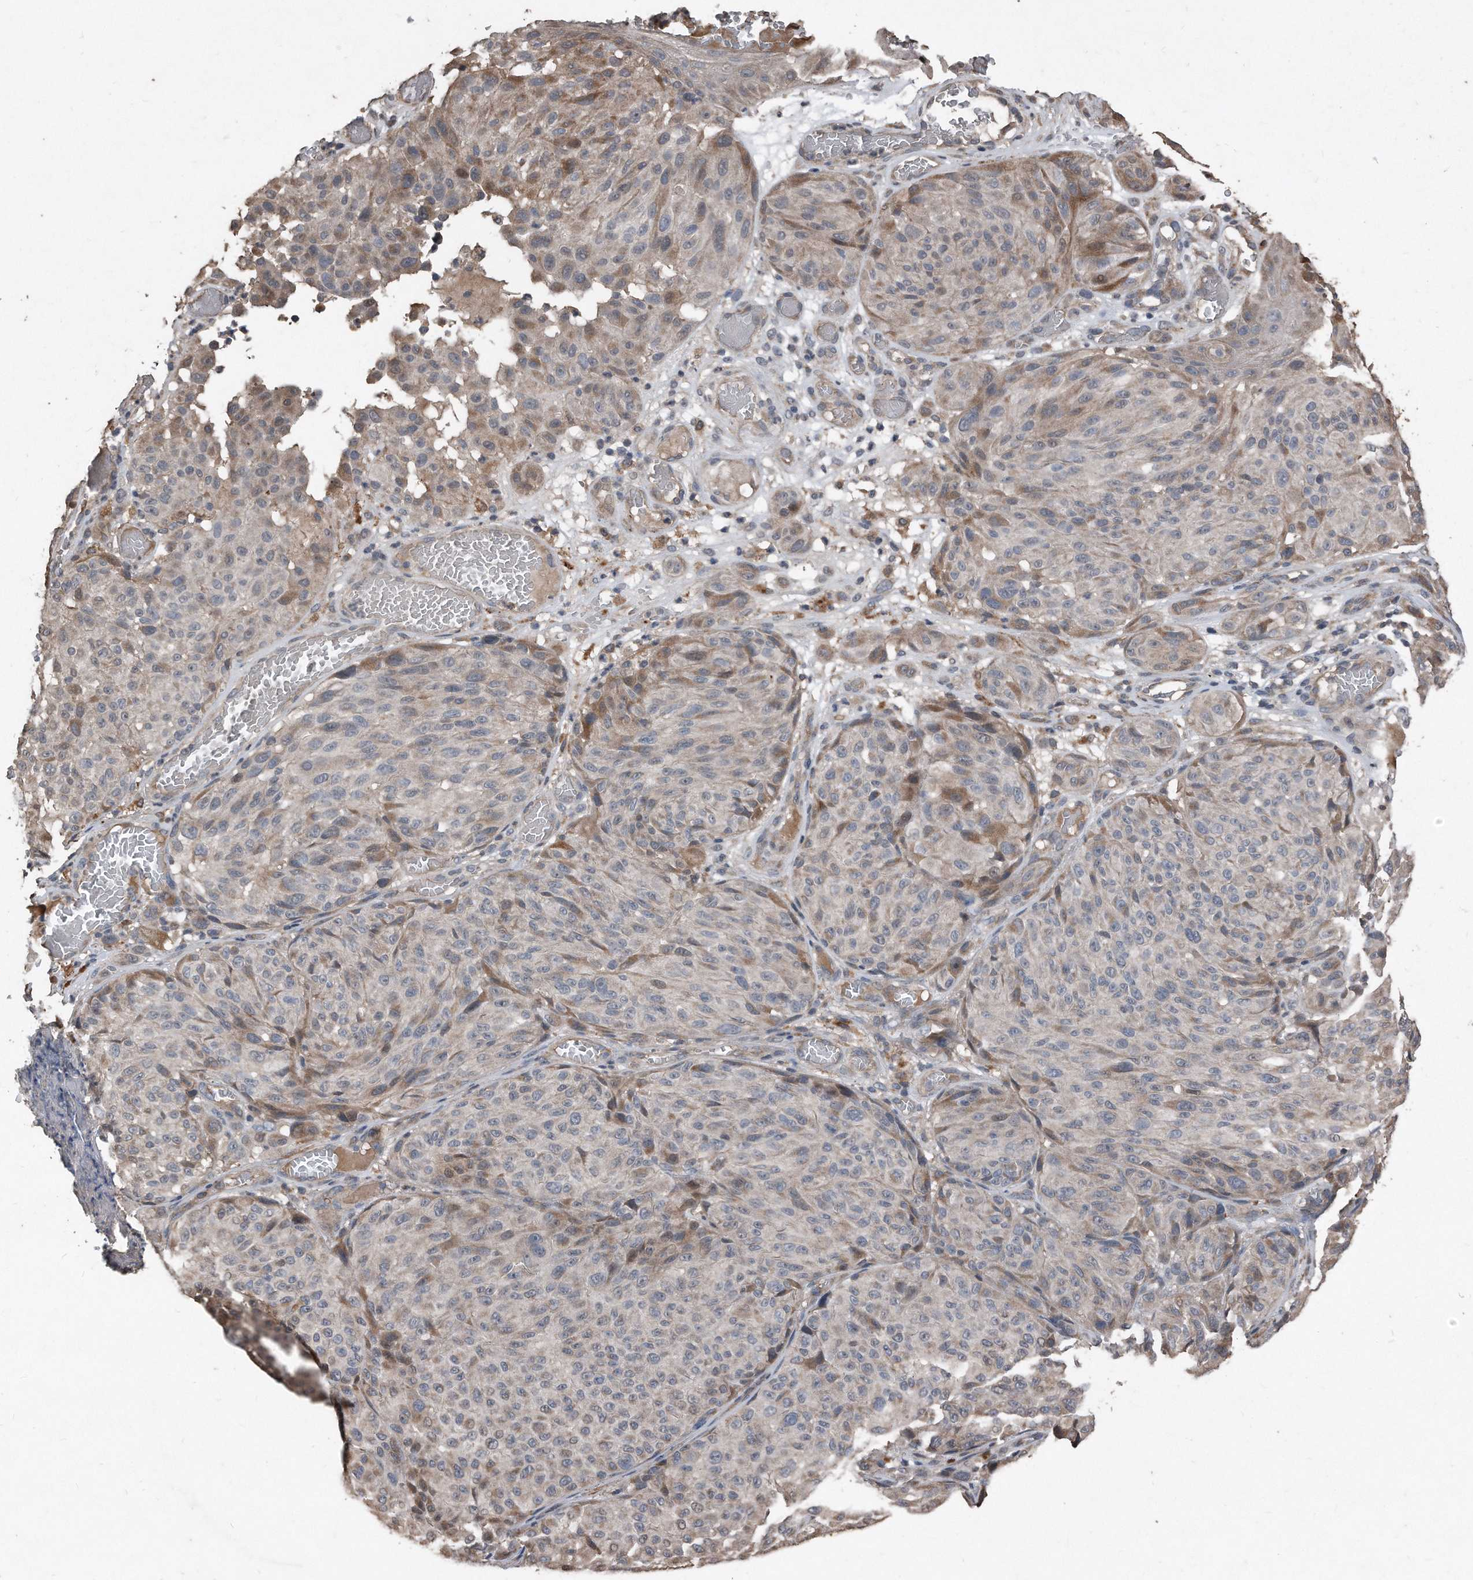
{"staining": {"intensity": "weak", "quantity": "<25%", "location": "cytoplasmic/membranous"}, "tissue": "melanoma", "cell_type": "Tumor cells", "image_type": "cancer", "snomed": [{"axis": "morphology", "description": "Malignant melanoma, NOS"}, {"axis": "topography", "description": "Skin"}], "caption": "A high-resolution image shows immunohistochemistry staining of malignant melanoma, which shows no significant staining in tumor cells. (DAB immunohistochemistry, high magnification).", "gene": "ANKRD10", "patient": {"sex": "male", "age": 83}}